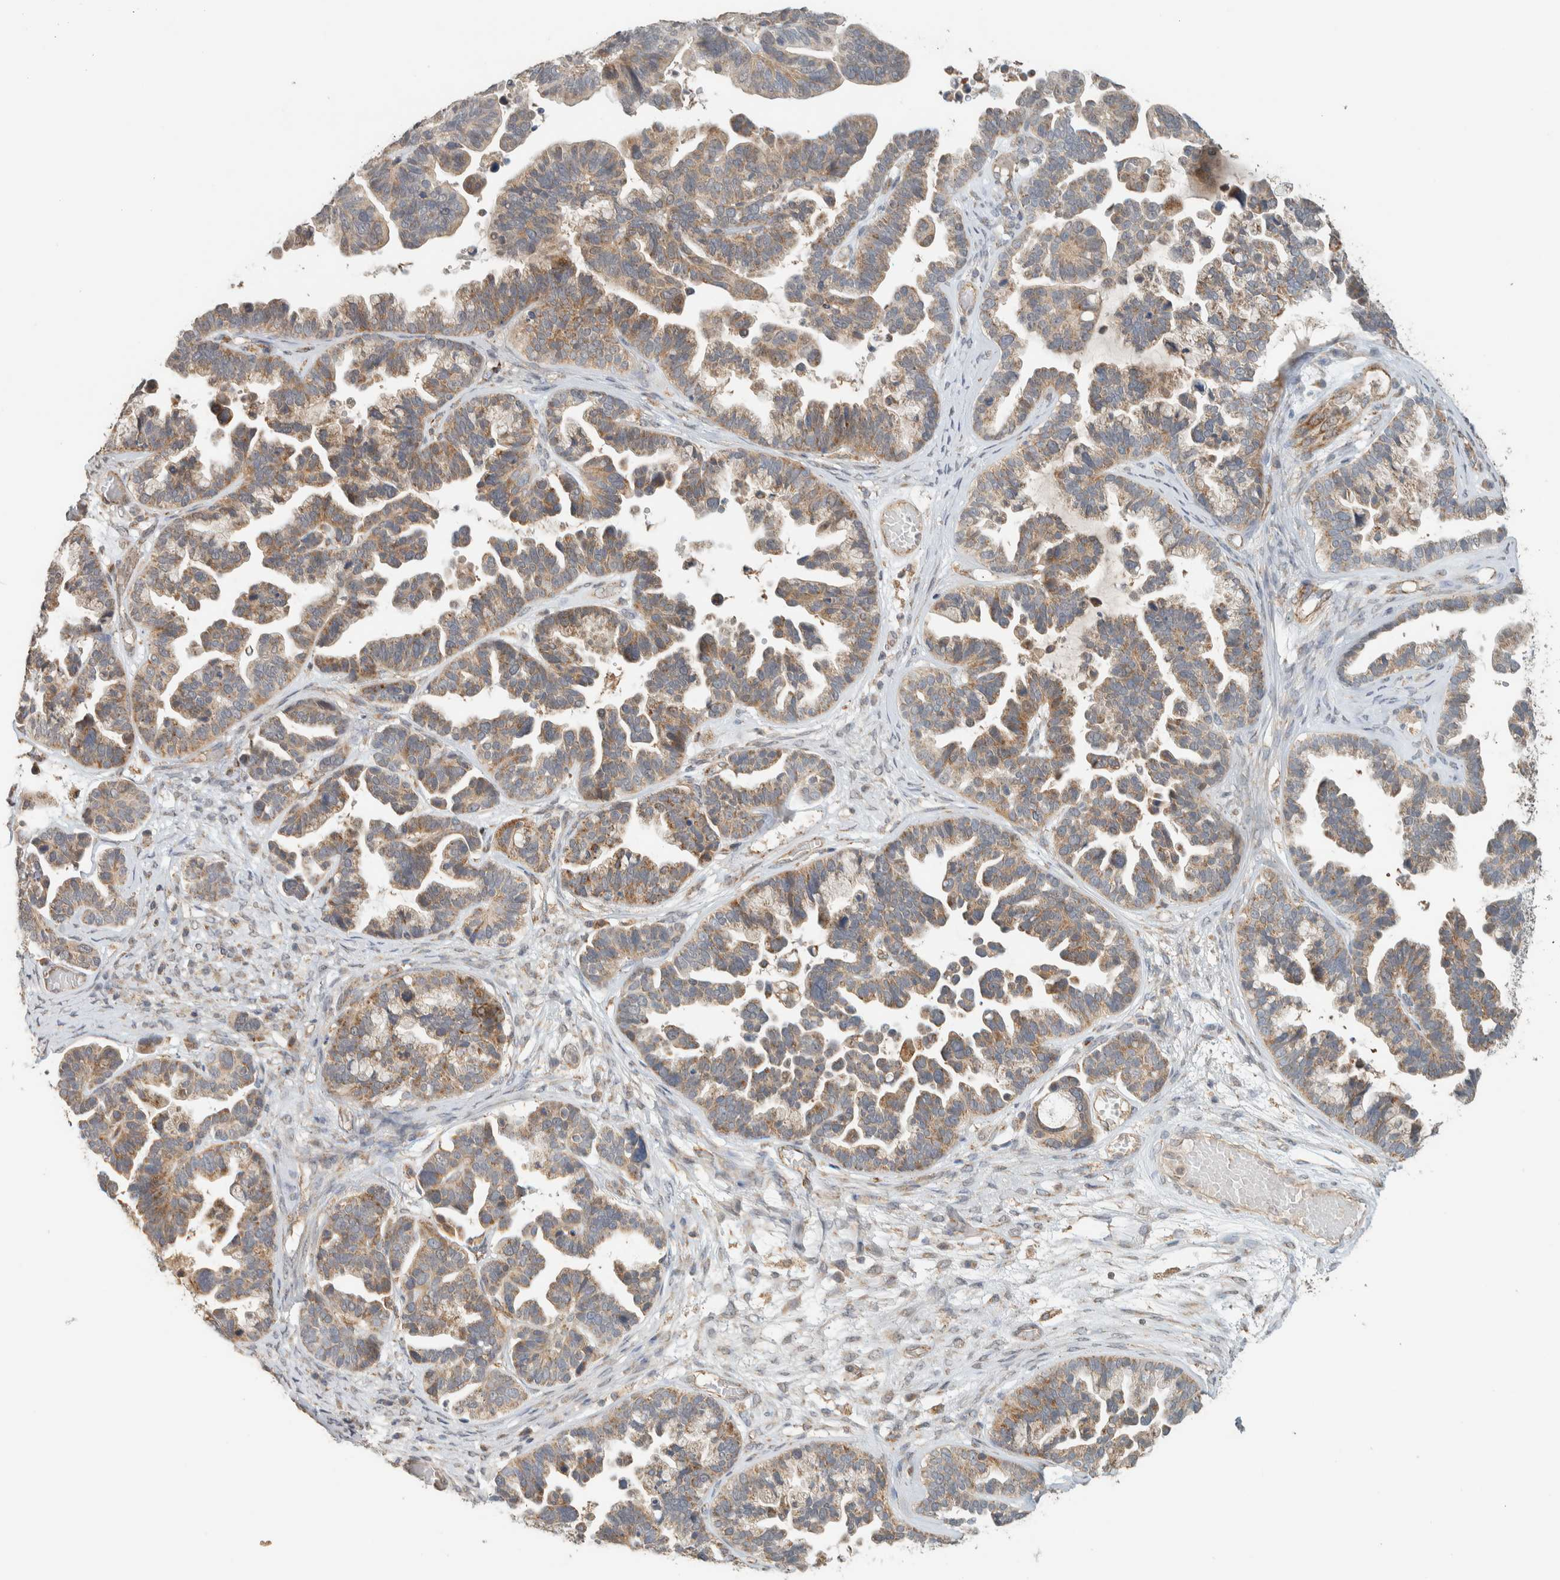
{"staining": {"intensity": "moderate", "quantity": ">75%", "location": "cytoplasmic/membranous"}, "tissue": "ovarian cancer", "cell_type": "Tumor cells", "image_type": "cancer", "snomed": [{"axis": "morphology", "description": "Cystadenocarcinoma, serous, NOS"}, {"axis": "topography", "description": "Ovary"}], "caption": "Serous cystadenocarcinoma (ovarian) was stained to show a protein in brown. There is medium levels of moderate cytoplasmic/membranous expression in approximately >75% of tumor cells. (Stains: DAB (3,3'-diaminobenzidine) in brown, nuclei in blue, Microscopy: brightfield microscopy at high magnification).", "gene": "PDE7B", "patient": {"sex": "female", "age": 56}}